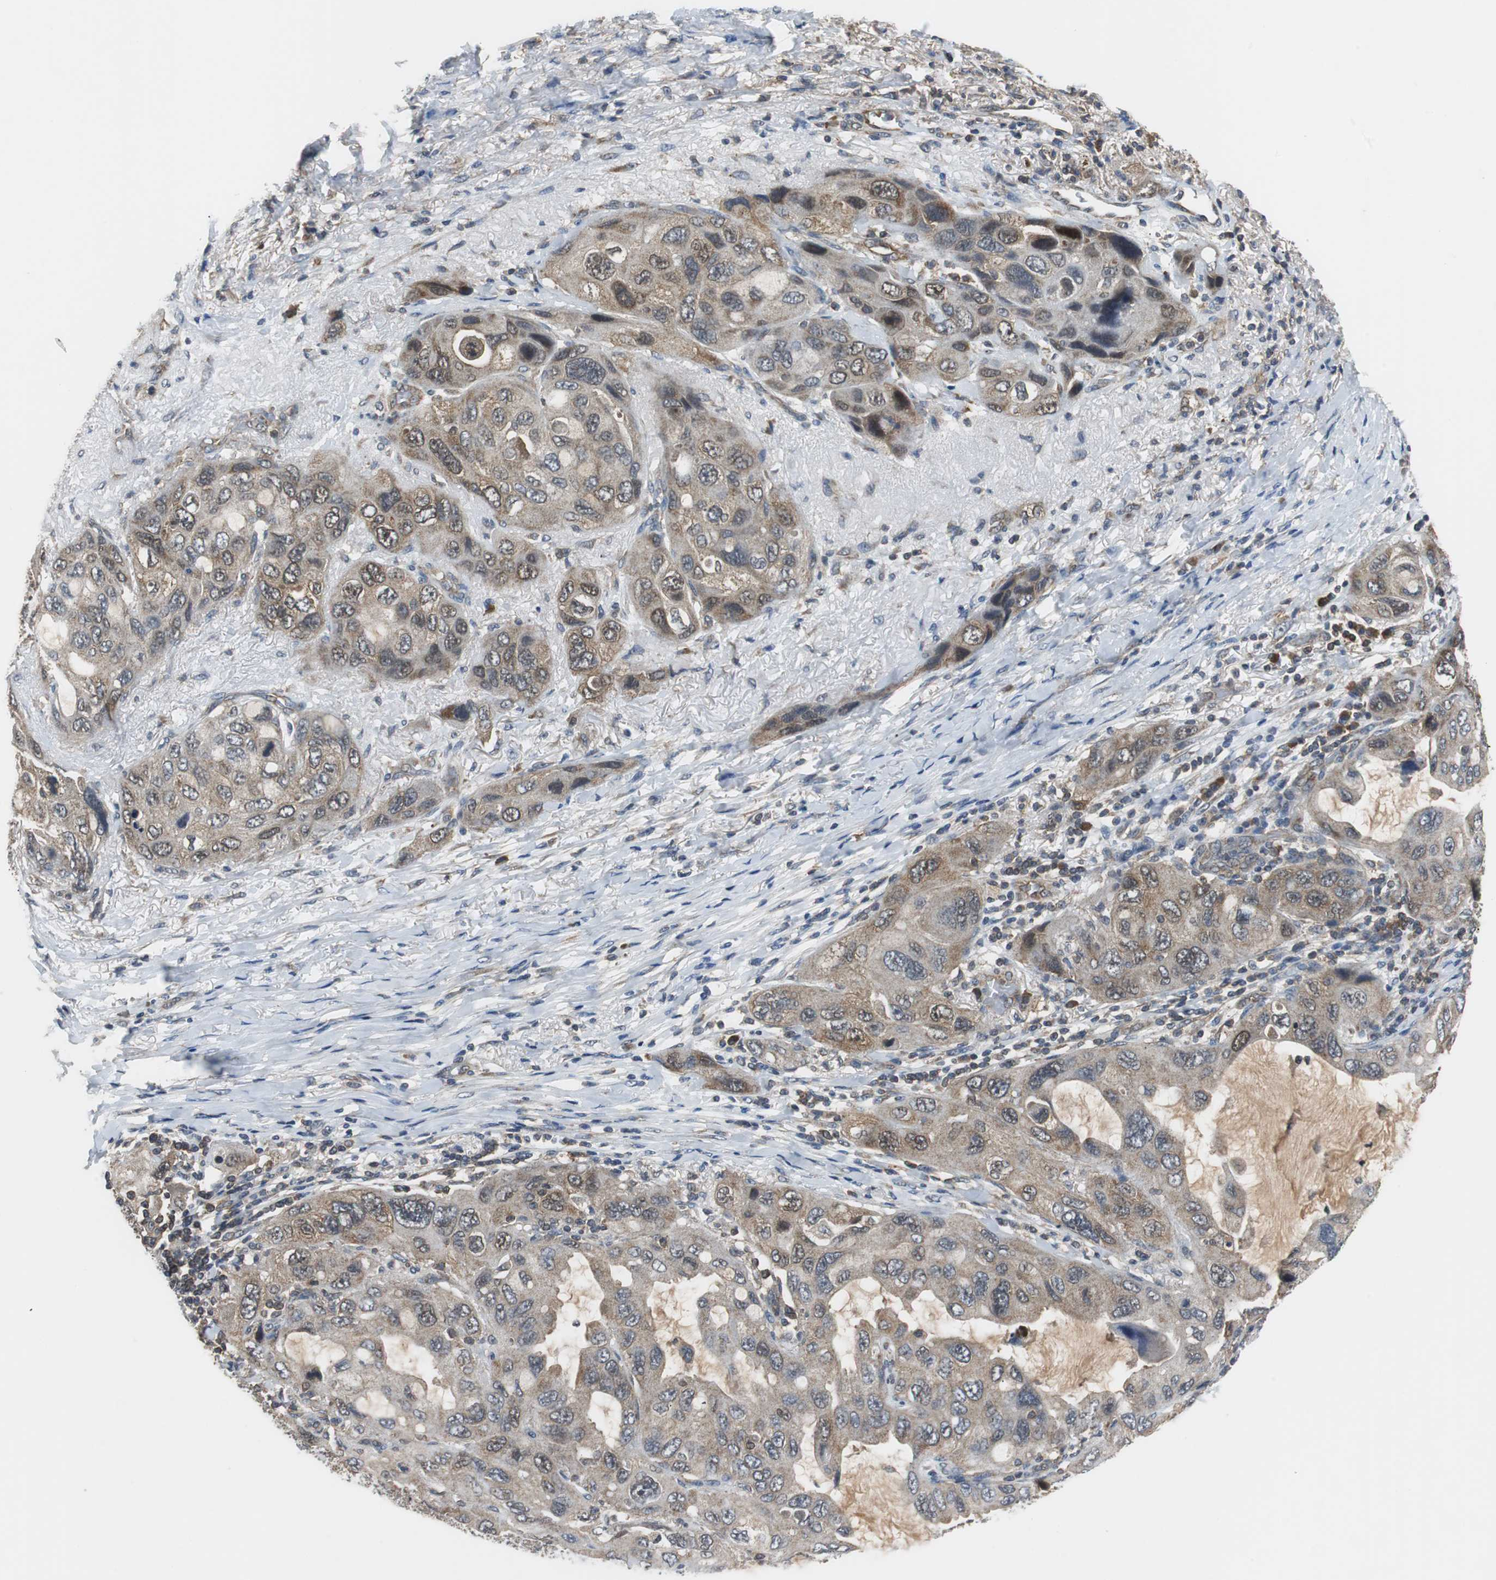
{"staining": {"intensity": "moderate", "quantity": ">75%", "location": "cytoplasmic/membranous"}, "tissue": "lung cancer", "cell_type": "Tumor cells", "image_type": "cancer", "snomed": [{"axis": "morphology", "description": "Squamous cell carcinoma, NOS"}, {"axis": "topography", "description": "Lung"}], "caption": "The immunohistochemical stain shows moderate cytoplasmic/membranous expression in tumor cells of lung cancer tissue.", "gene": "VBP1", "patient": {"sex": "female", "age": 73}}